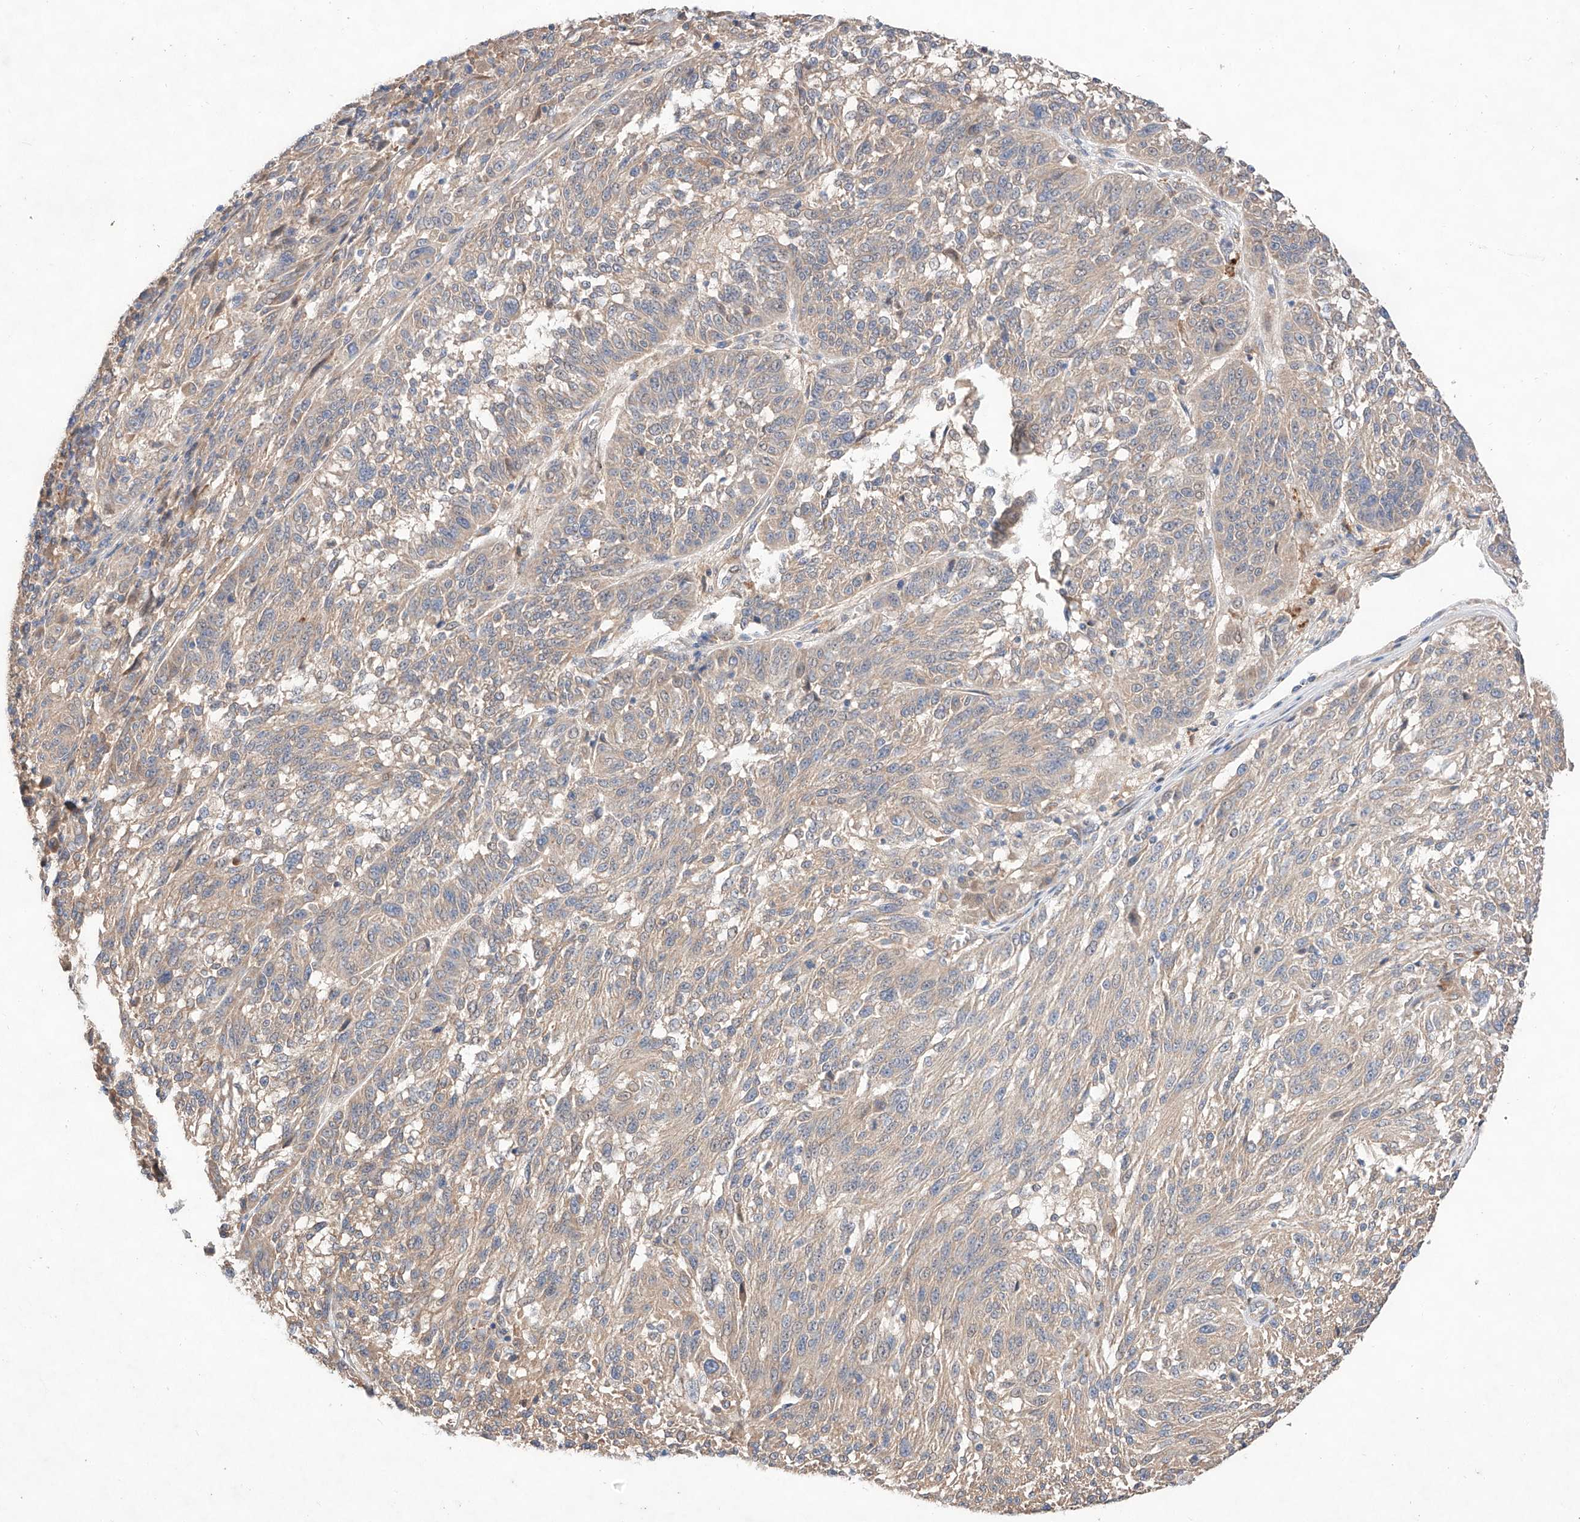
{"staining": {"intensity": "weak", "quantity": "25%-75%", "location": "cytoplasmic/membranous"}, "tissue": "melanoma", "cell_type": "Tumor cells", "image_type": "cancer", "snomed": [{"axis": "morphology", "description": "Malignant melanoma, NOS"}, {"axis": "topography", "description": "Skin"}], "caption": "Protein staining exhibits weak cytoplasmic/membranous expression in approximately 25%-75% of tumor cells in malignant melanoma.", "gene": "C6orf62", "patient": {"sex": "male", "age": 53}}